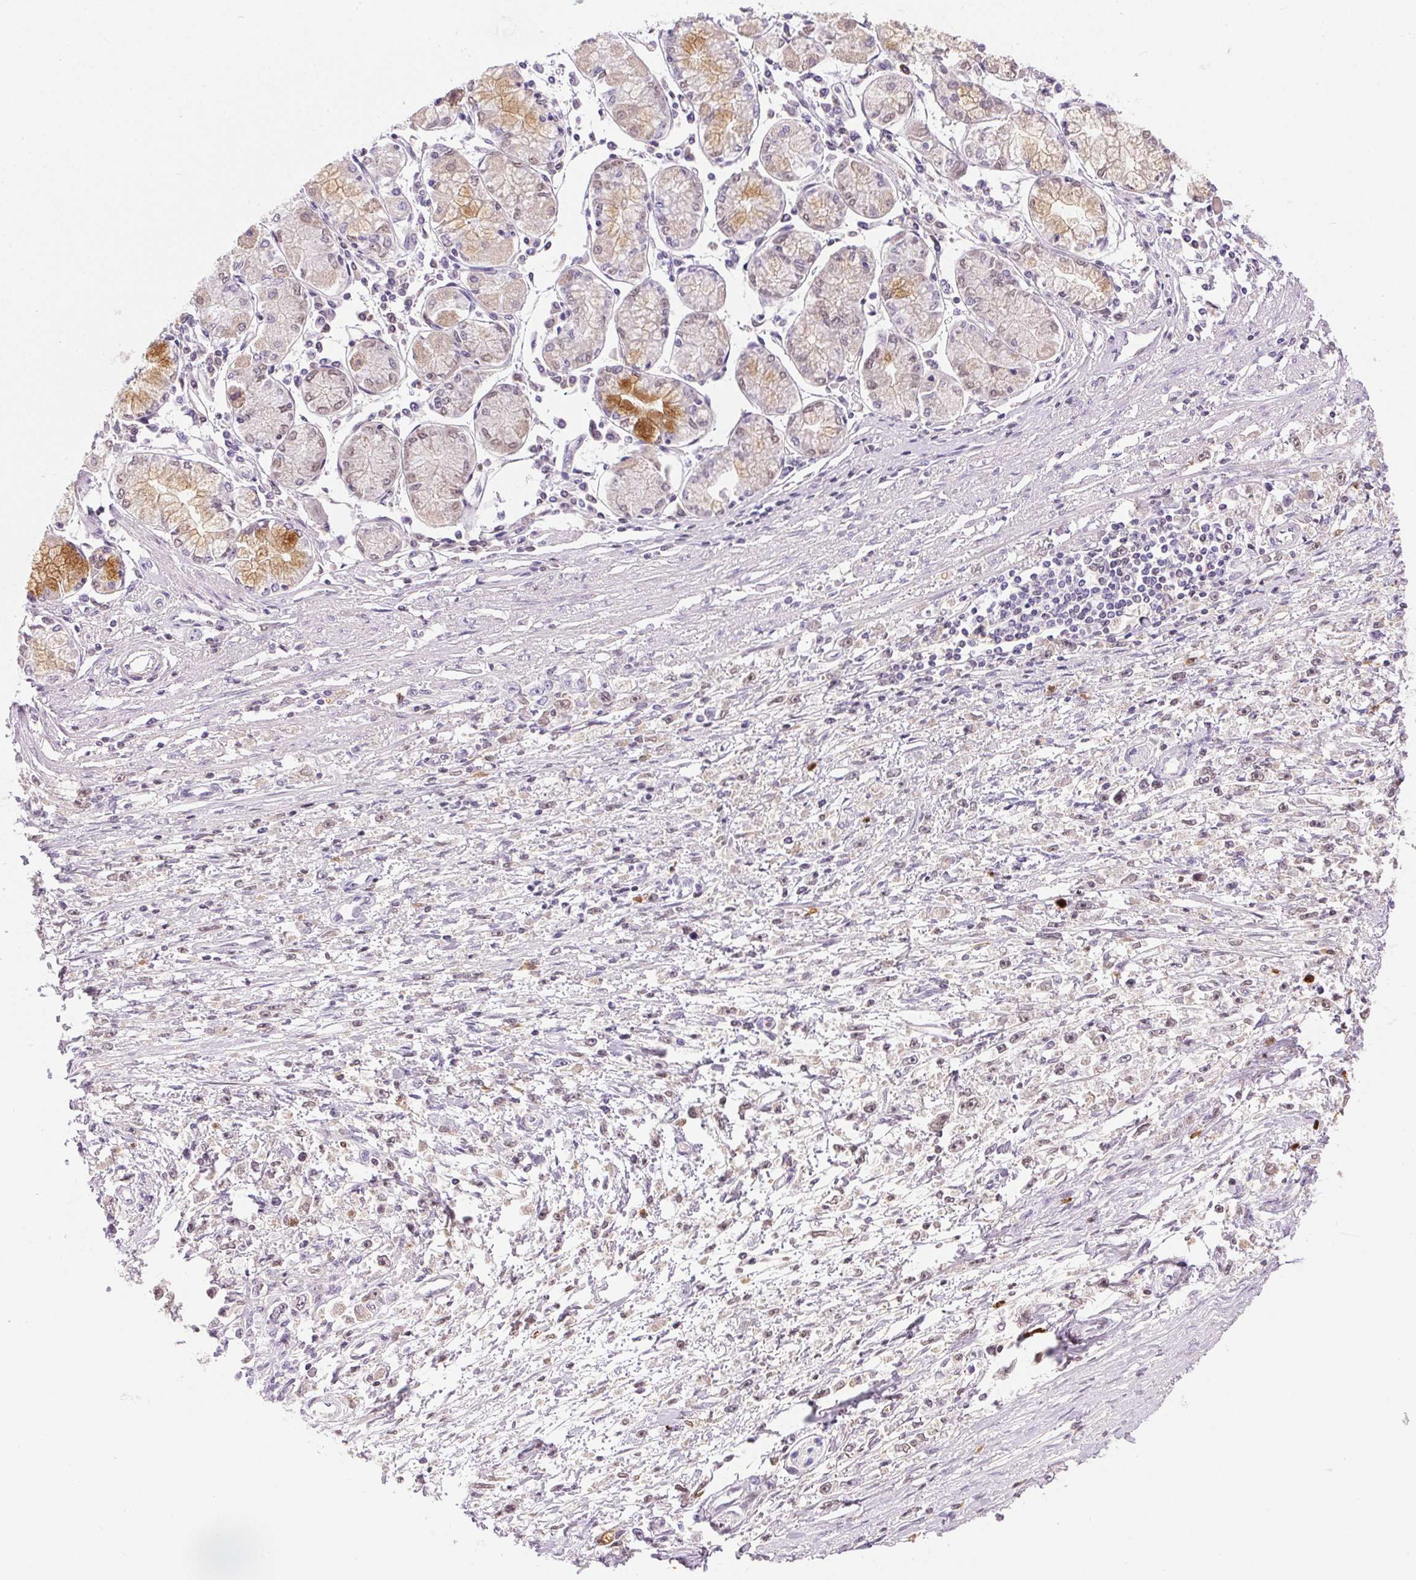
{"staining": {"intensity": "weak", "quantity": "25%-75%", "location": "nuclear"}, "tissue": "stomach cancer", "cell_type": "Tumor cells", "image_type": "cancer", "snomed": [{"axis": "morphology", "description": "Adenocarcinoma, NOS"}, {"axis": "topography", "description": "Stomach"}], "caption": "Protein analysis of stomach cancer tissue displays weak nuclear staining in about 25%-75% of tumor cells. (DAB IHC, brown staining for protein, blue staining for nuclei).", "gene": "ORM1", "patient": {"sex": "female", "age": 59}}